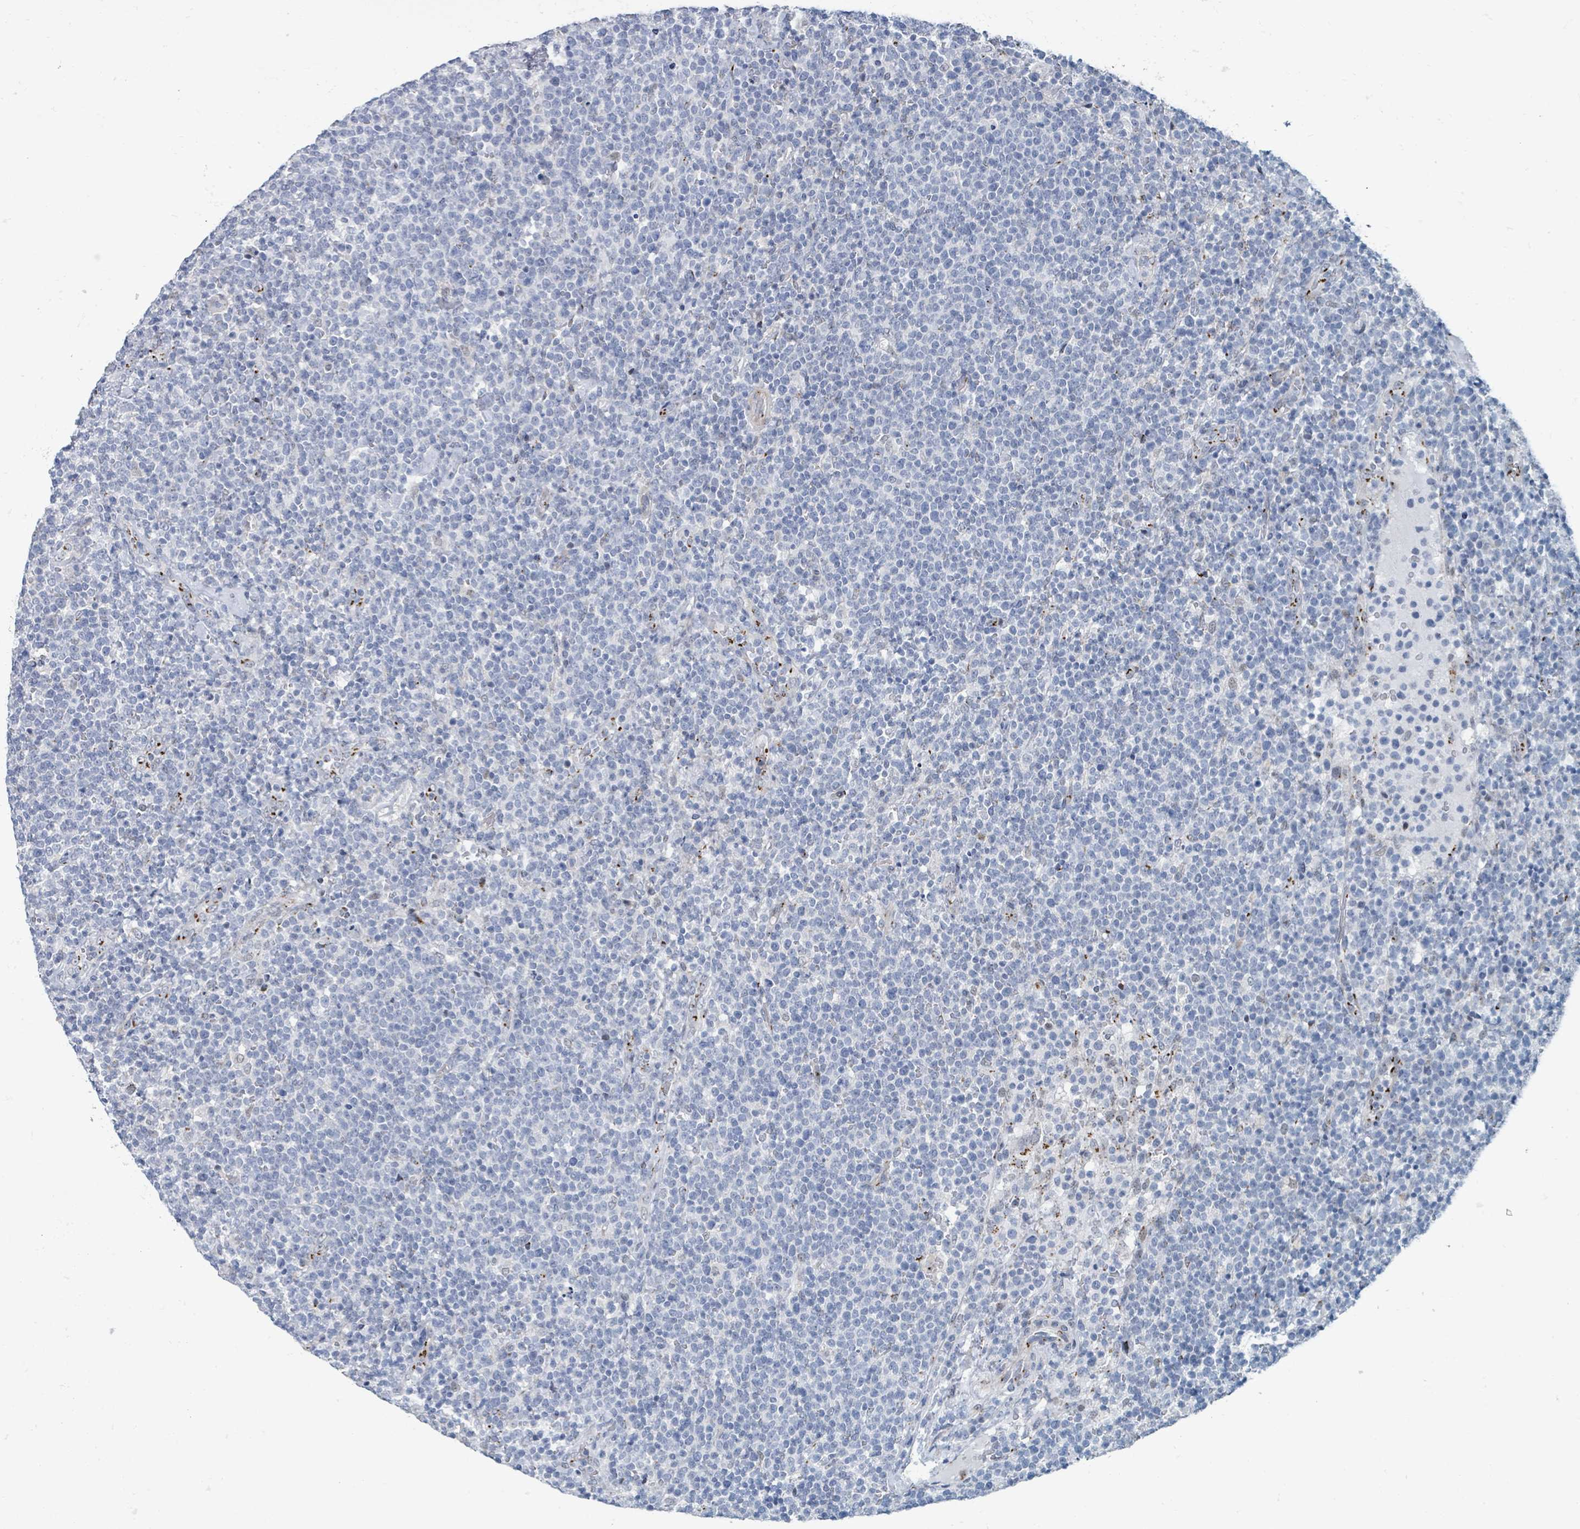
{"staining": {"intensity": "negative", "quantity": "none", "location": "none"}, "tissue": "lymphoma", "cell_type": "Tumor cells", "image_type": "cancer", "snomed": [{"axis": "morphology", "description": "Malignant lymphoma, non-Hodgkin's type, High grade"}, {"axis": "topography", "description": "Lymph node"}], "caption": "Immunohistochemistry (IHC) image of neoplastic tissue: lymphoma stained with DAB (3,3'-diaminobenzidine) demonstrates no significant protein positivity in tumor cells.", "gene": "DCAF5", "patient": {"sex": "male", "age": 61}}